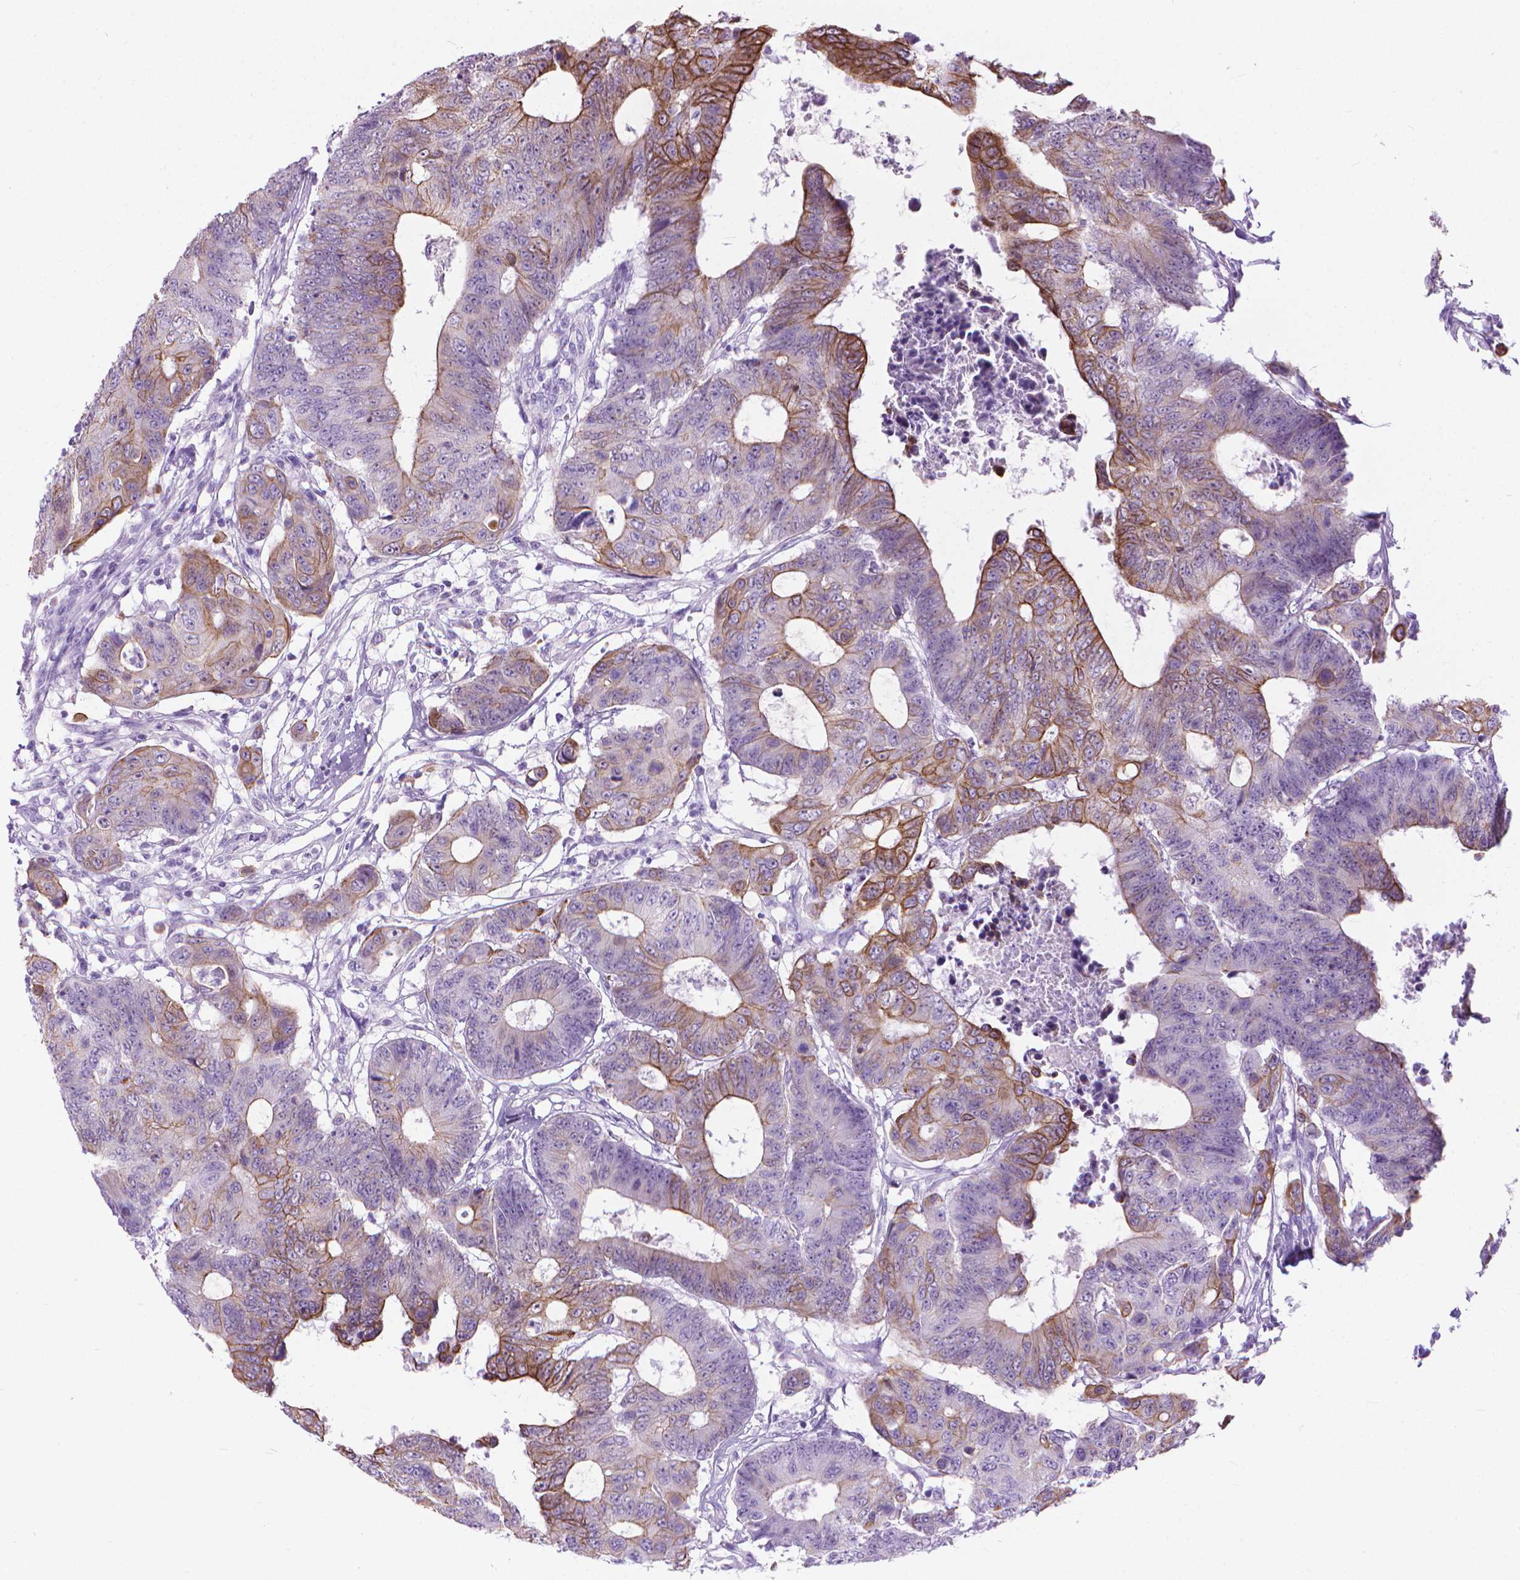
{"staining": {"intensity": "strong", "quantity": "25%-75%", "location": "cytoplasmic/membranous"}, "tissue": "colorectal cancer", "cell_type": "Tumor cells", "image_type": "cancer", "snomed": [{"axis": "morphology", "description": "Adenocarcinoma, NOS"}, {"axis": "topography", "description": "Colon"}], "caption": "Adenocarcinoma (colorectal) stained with DAB (3,3'-diaminobenzidine) immunohistochemistry (IHC) exhibits high levels of strong cytoplasmic/membranous expression in approximately 25%-75% of tumor cells. (DAB IHC, brown staining for protein, blue staining for nuclei).", "gene": "HTR2B", "patient": {"sex": "female", "age": 48}}